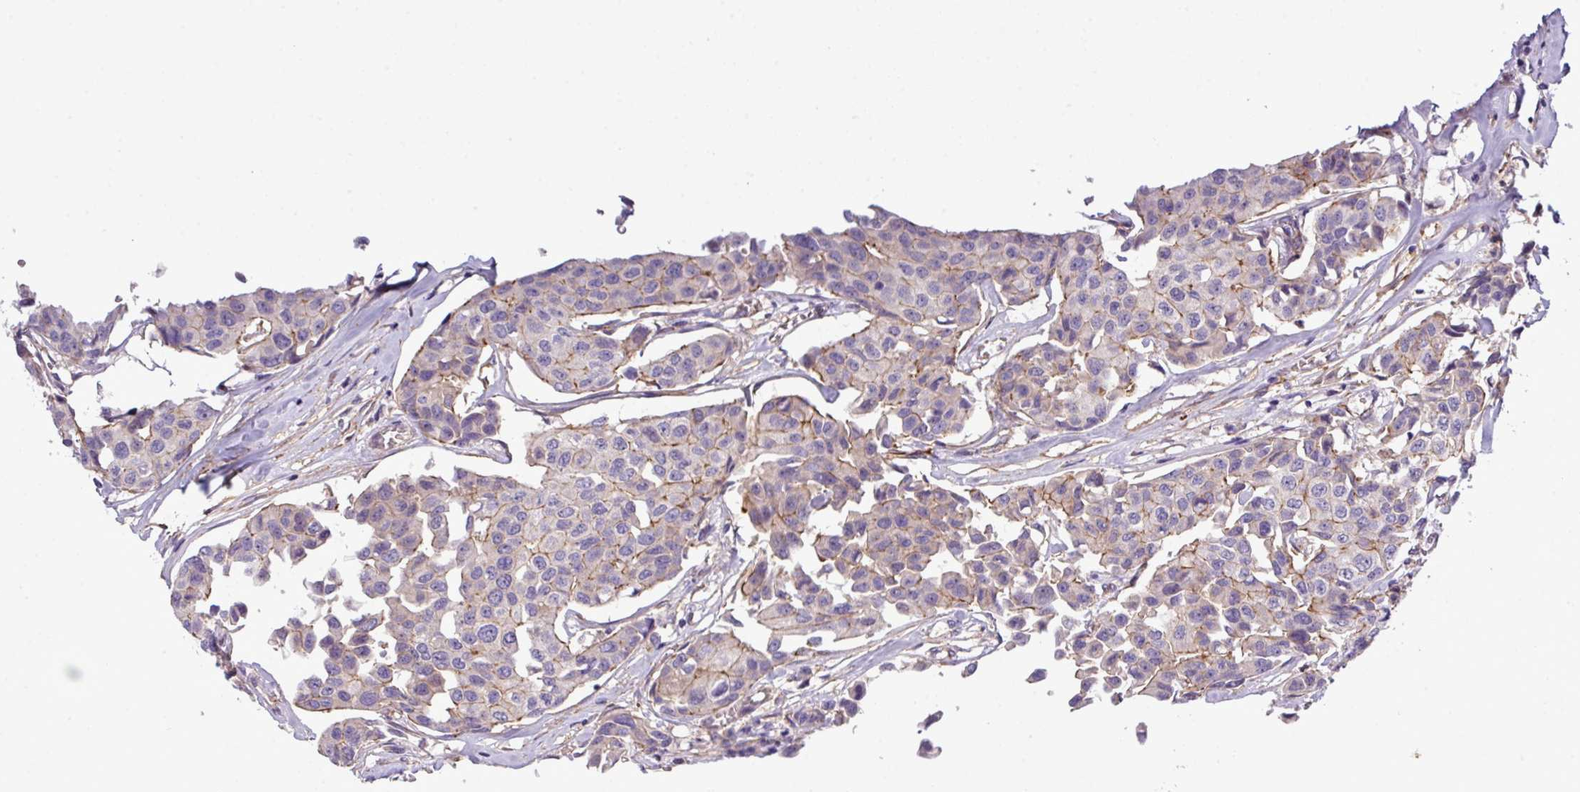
{"staining": {"intensity": "moderate", "quantity": "<25%", "location": "cytoplasmic/membranous"}, "tissue": "breast cancer", "cell_type": "Tumor cells", "image_type": "cancer", "snomed": [{"axis": "morphology", "description": "Duct carcinoma"}, {"axis": "topography", "description": "Breast"}], "caption": "Immunohistochemical staining of human invasive ductal carcinoma (breast) reveals moderate cytoplasmic/membranous protein staining in about <25% of tumor cells.", "gene": "PARD6A", "patient": {"sex": "female", "age": 80}}